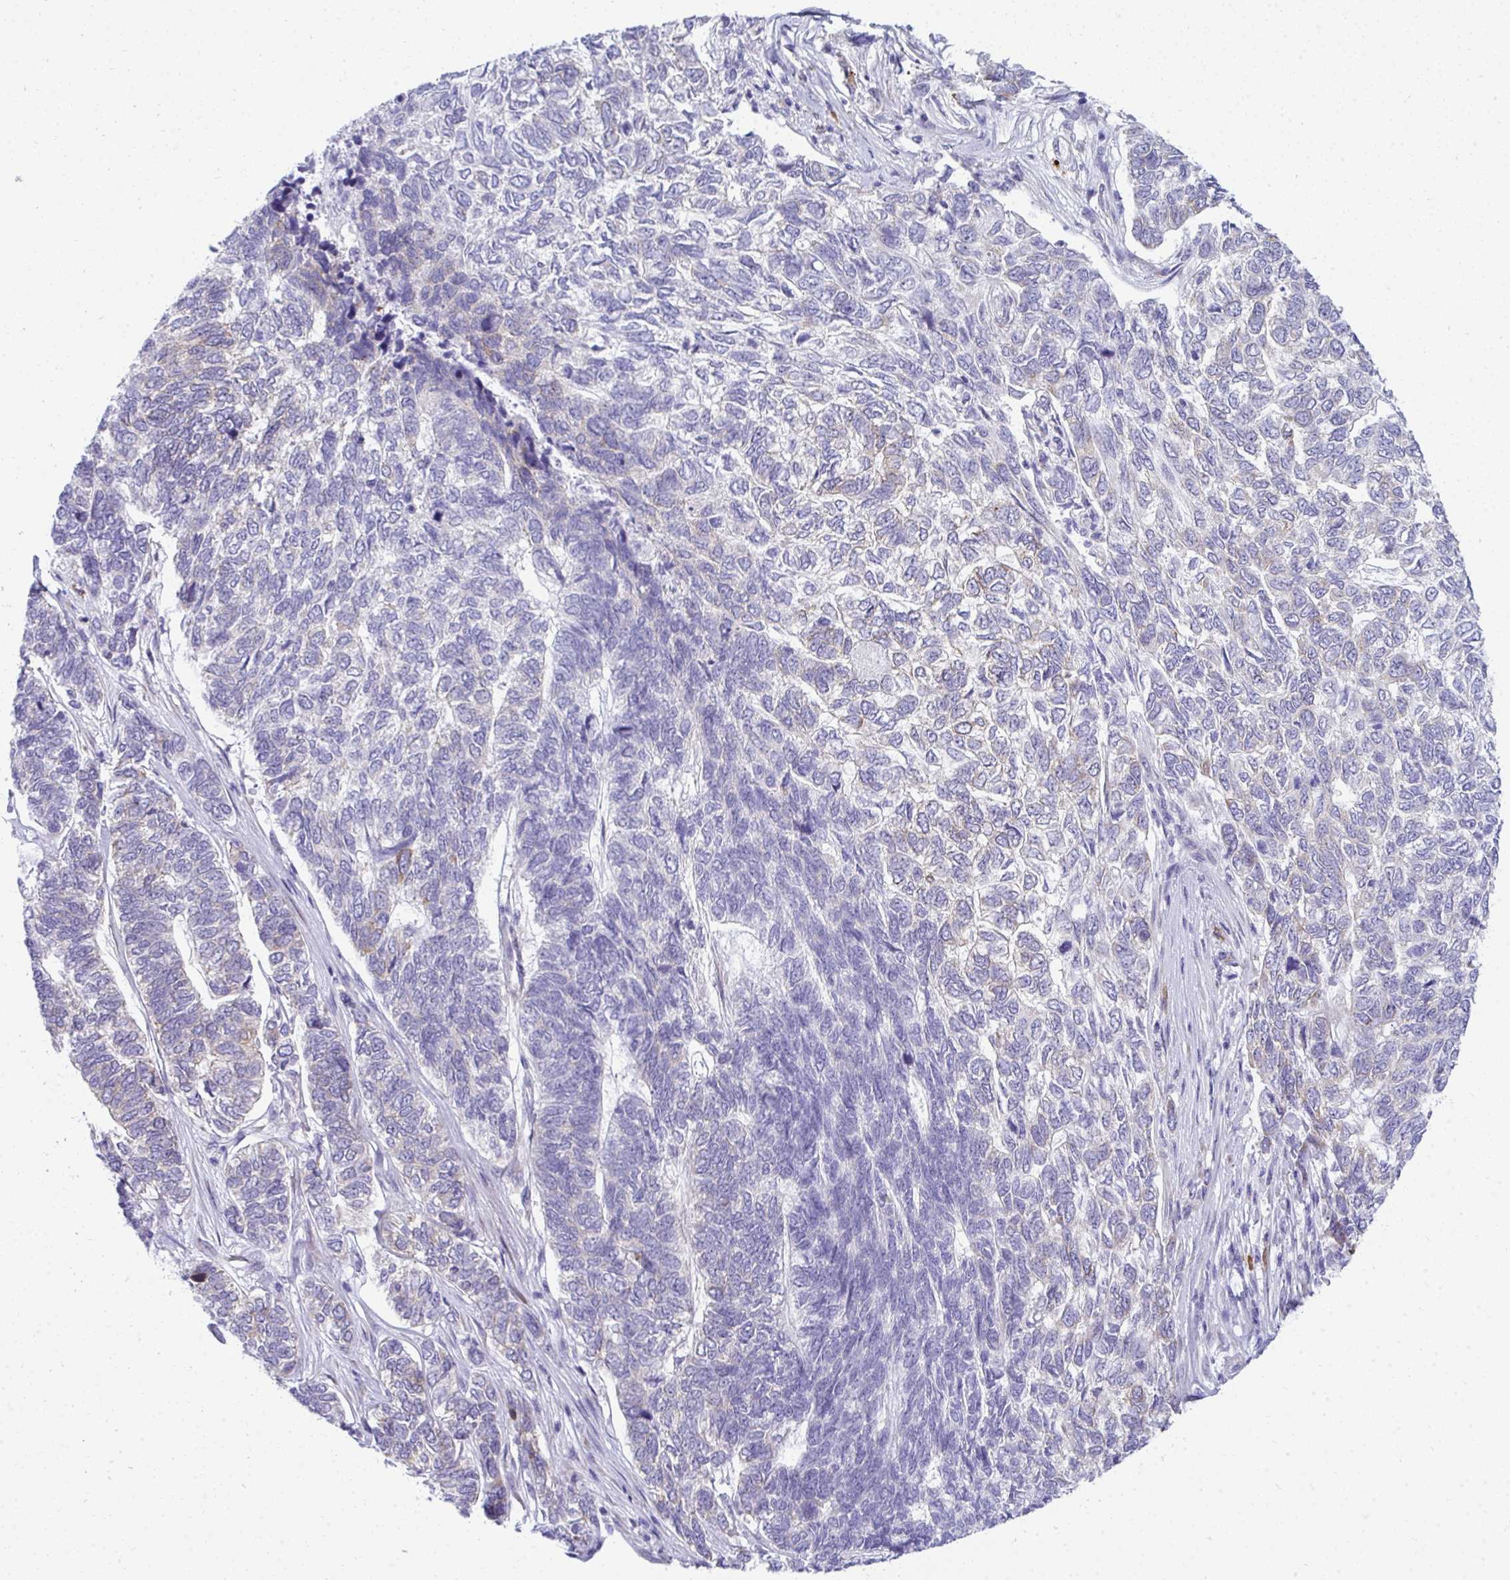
{"staining": {"intensity": "negative", "quantity": "none", "location": "none"}, "tissue": "skin cancer", "cell_type": "Tumor cells", "image_type": "cancer", "snomed": [{"axis": "morphology", "description": "Basal cell carcinoma"}, {"axis": "topography", "description": "Skin"}], "caption": "Skin cancer (basal cell carcinoma) was stained to show a protein in brown. There is no significant staining in tumor cells.", "gene": "PUS7L", "patient": {"sex": "female", "age": 65}}